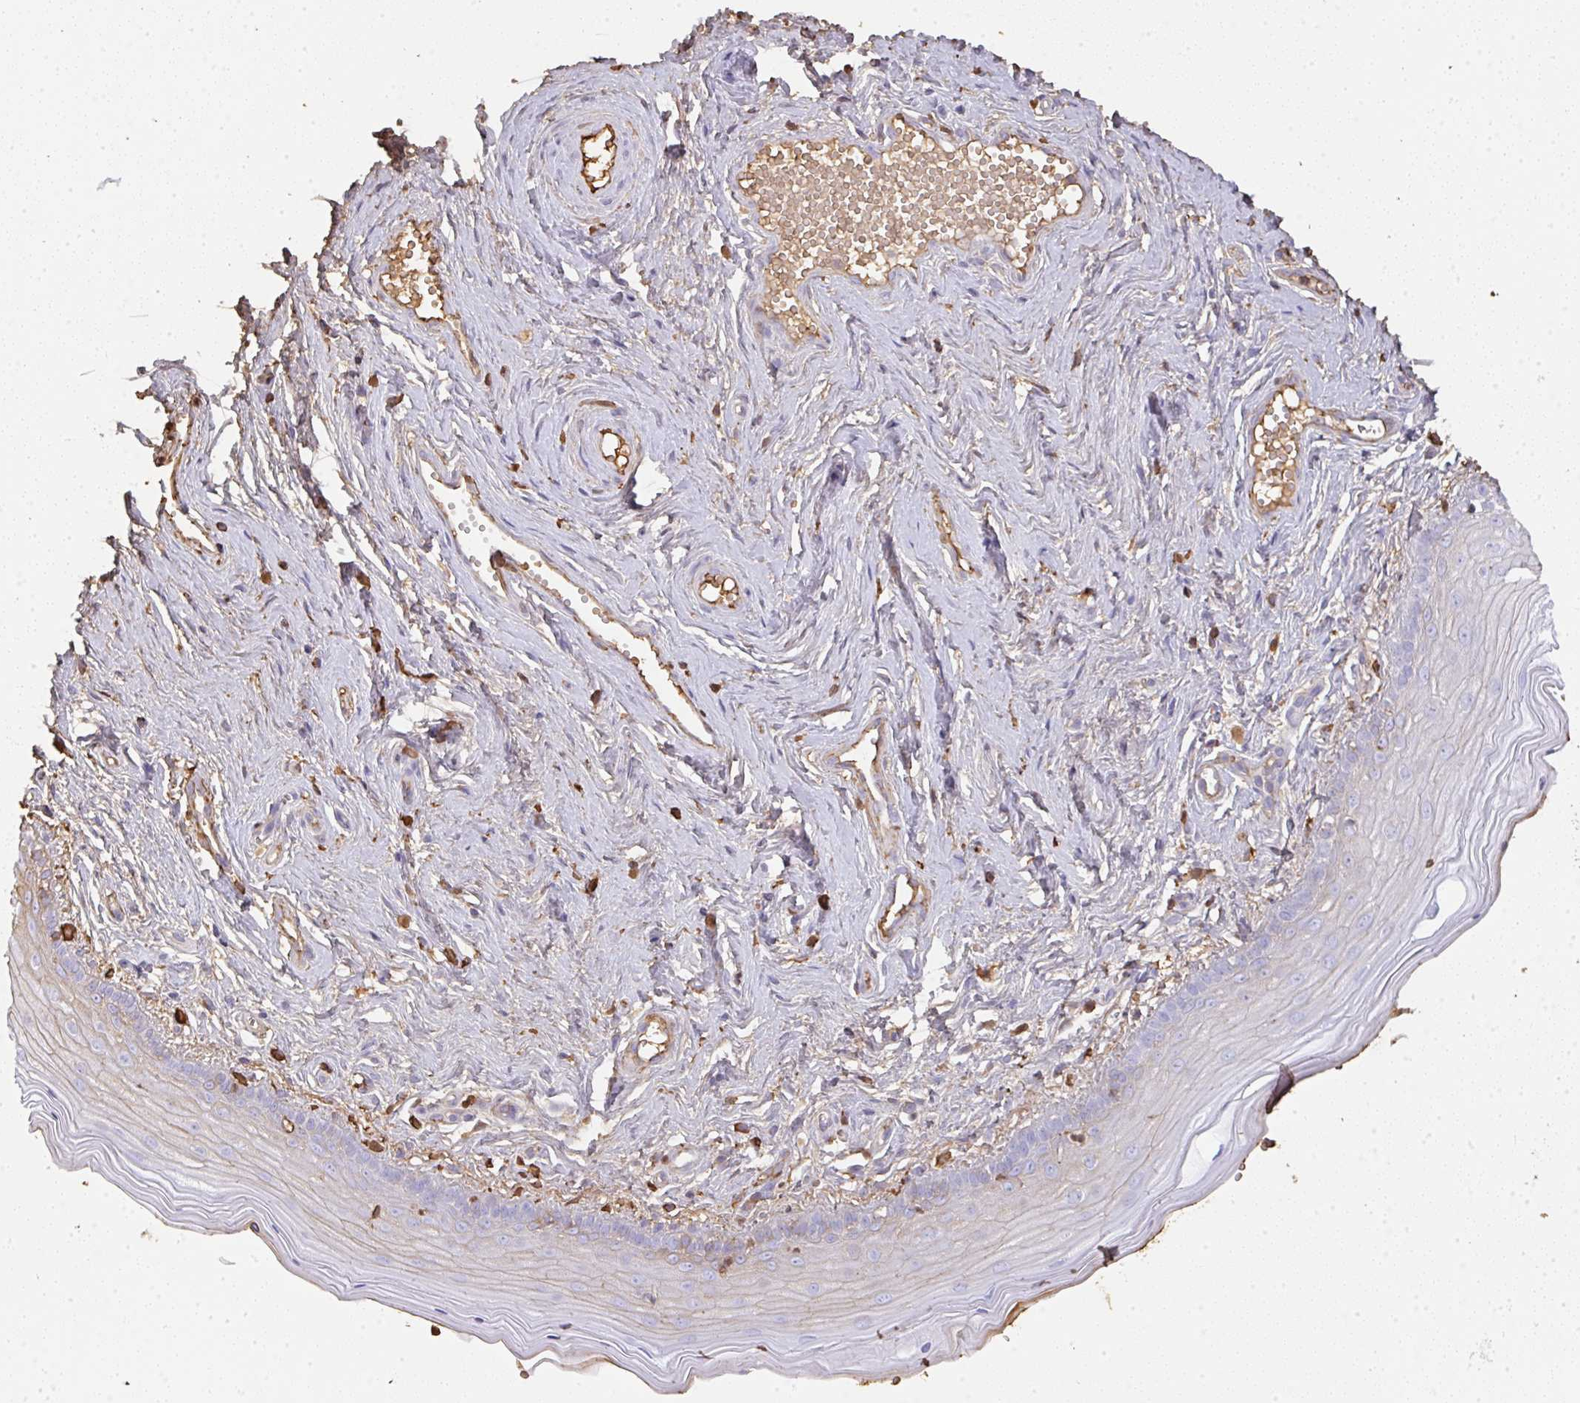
{"staining": {"intensity": "moderate", "quantity": "<25%", "location": "cytoplasmic/membranous"}, "tissue": "vagina", "cell_type": "Squamous epithelial cells", "image_type": "normal", "snomed": [{"axis": "morphology", "description": "Normal tissue, NOS"}, {"axis": "topography", "description": "Vagina"}], "caption": "Squamous epithelial cells show low levels of moderate cytoplasmic/membranous staining in approximately <25% of cells in unremarkable human vagina.", "gene": "SMYD5", "patient": {"sex": "female", "age": 38}}